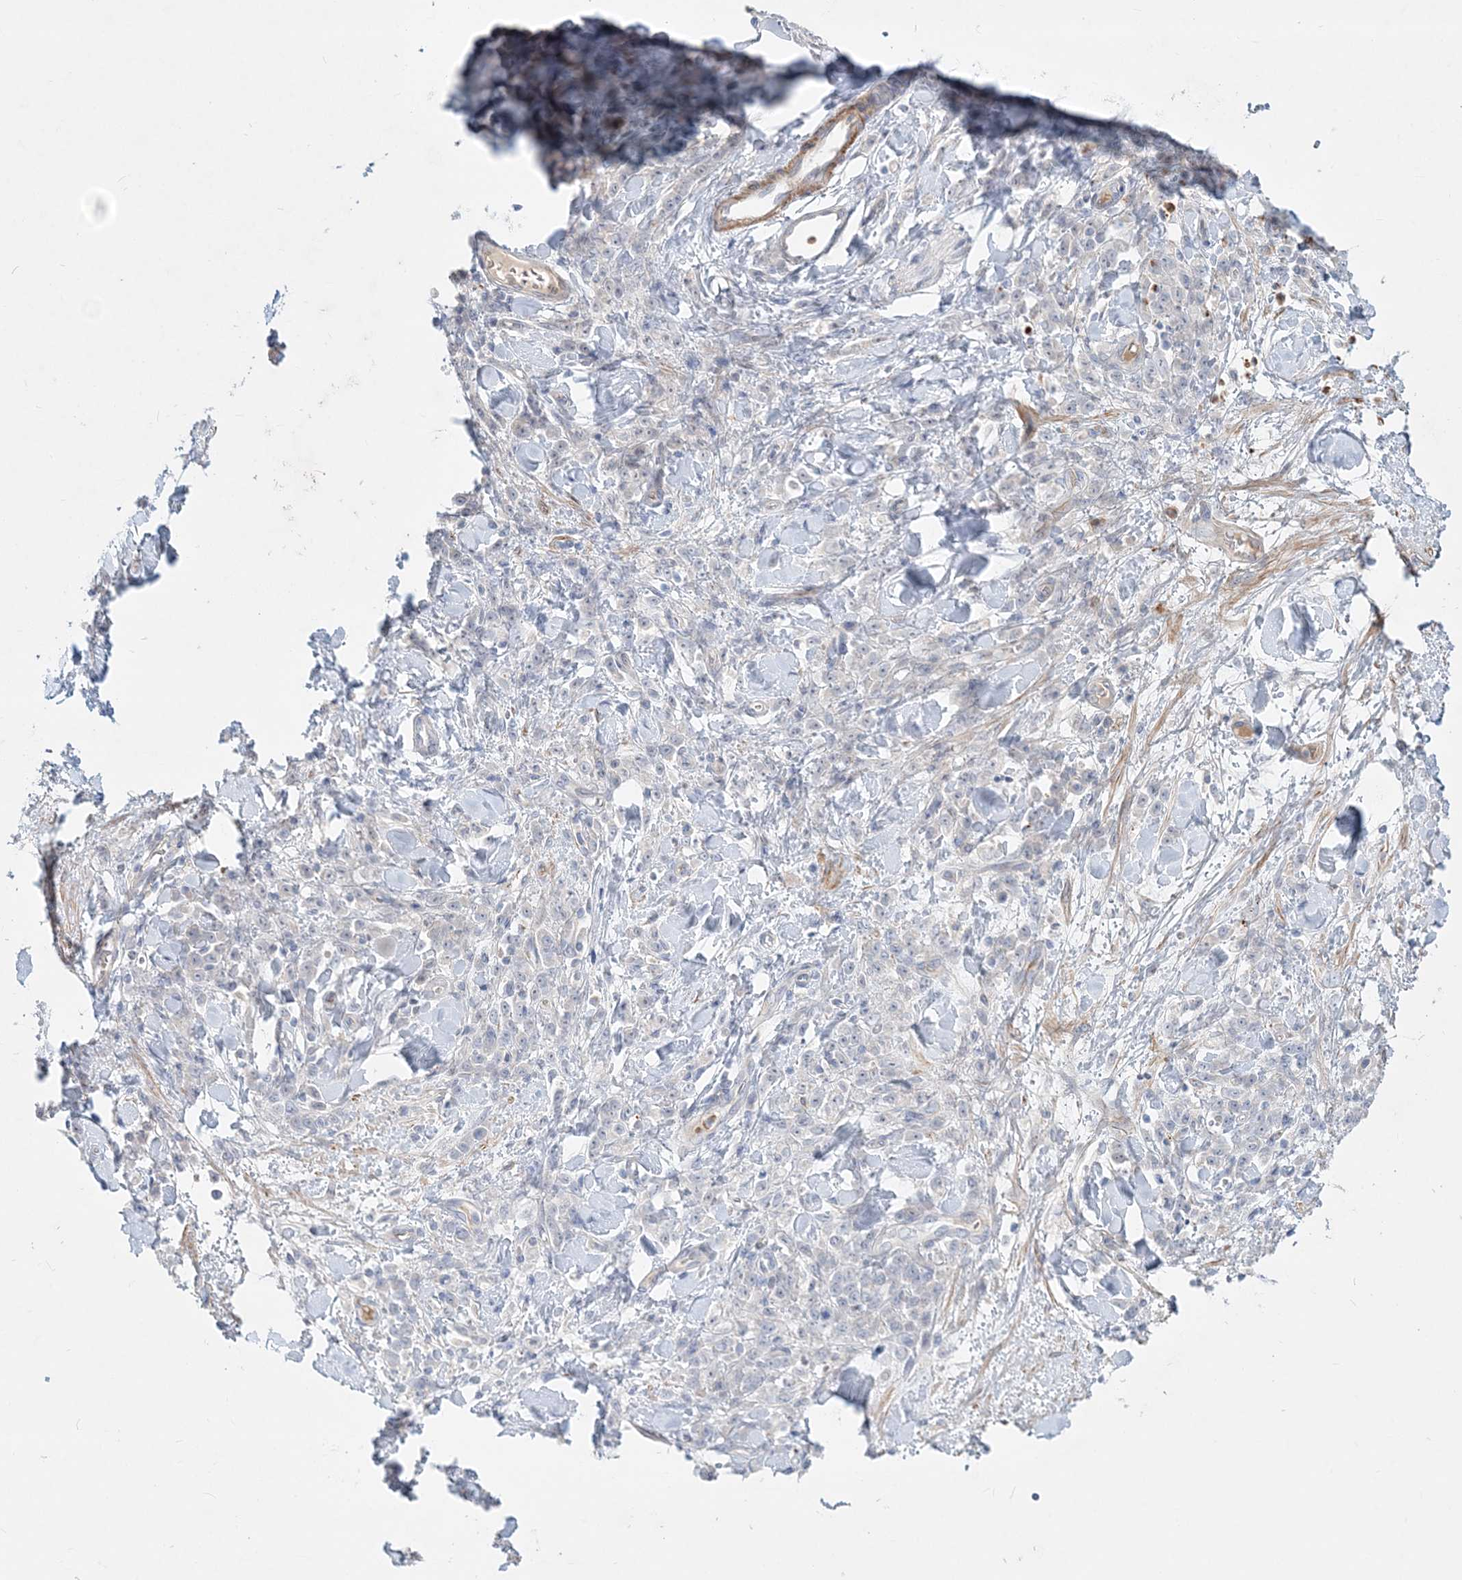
{"staining": {"intensity": "negative", "quantity": "none", "location": "none"}, "tissue": "stomach cancer", "cell_type": "Tumor cells", "image_type": "cancer", "snomed": [{"axis": "morphology", "description": "Normal tissue, NOS"}, {"axis": "morphology", "description": "Adenocarcinoma, NOS"}, {"axis": "topography", "description": "Stomach"}], "caption": "This is an immunohistochemistry photomicrograph of stomach cancer (adenocarcinoma). There is no expression in tumor cells.", "gene": "DNAH5", "patient": {"sex": "male", "age": 82}}